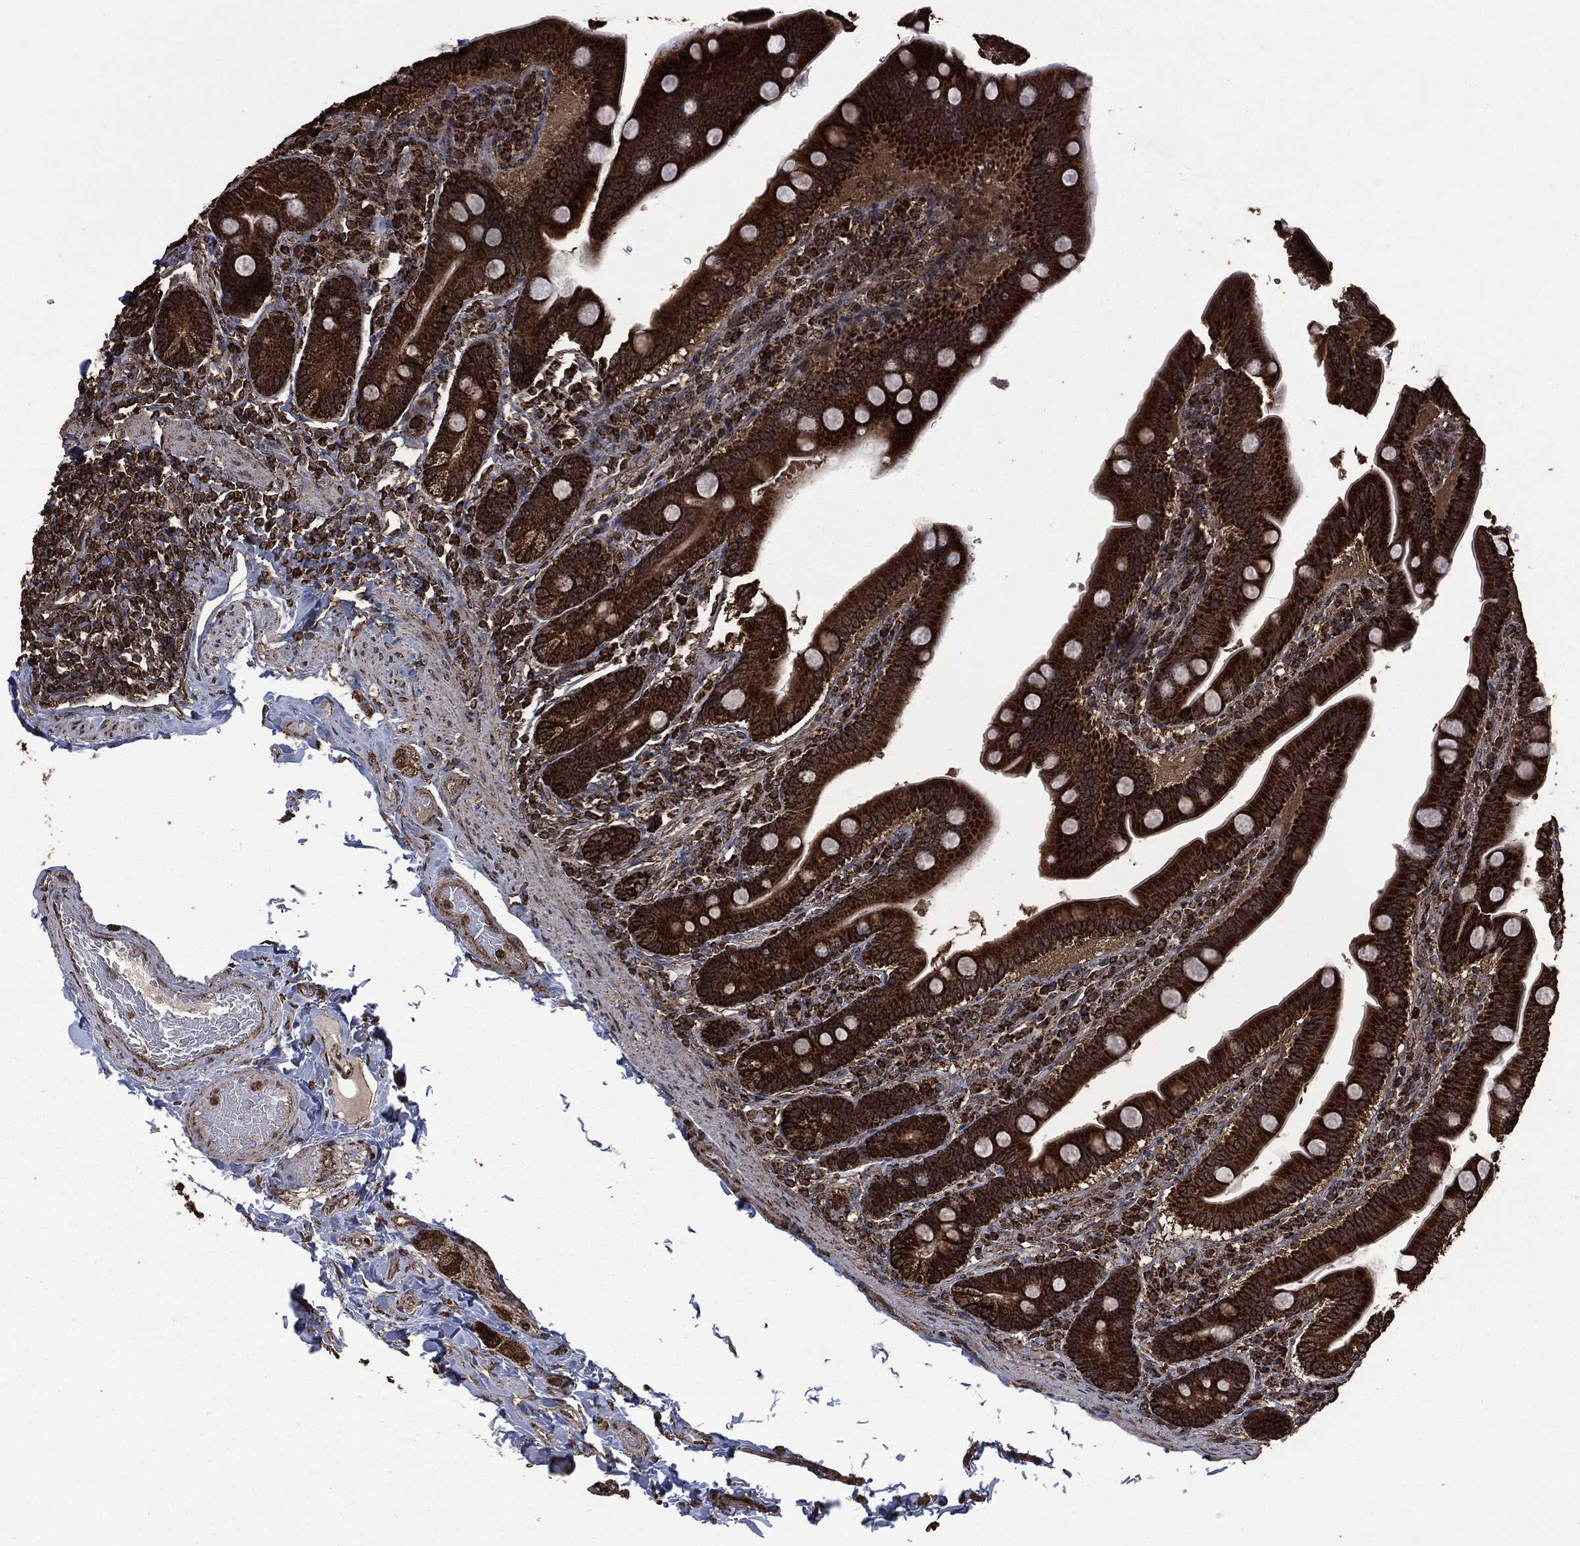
{"staining": {"intensity": "strong", "quantity": ">75%", "location": "cytoplasmic/membranous"}, "tissue": "small intestine", "cell_type": "Glandular cells", "image_type": "normal", "snomed": [{"axis": "morphology", "description": "Normal tissue, NOS"}, {"axis": "topography", "description": "Small intestine"}], "caption": "Immunohistochemical staining of unremarkable small intestine displays high levels of strong cytoplasmic/membranous positivity in approximately >75% of glandular cells. The staining is performed using DAB brown chromogen to label protein expression. The nuclei are counter-stained blue using hematoxylin.", "gene": "LIG3", "patient": {"sex": "male", "age": 66}}